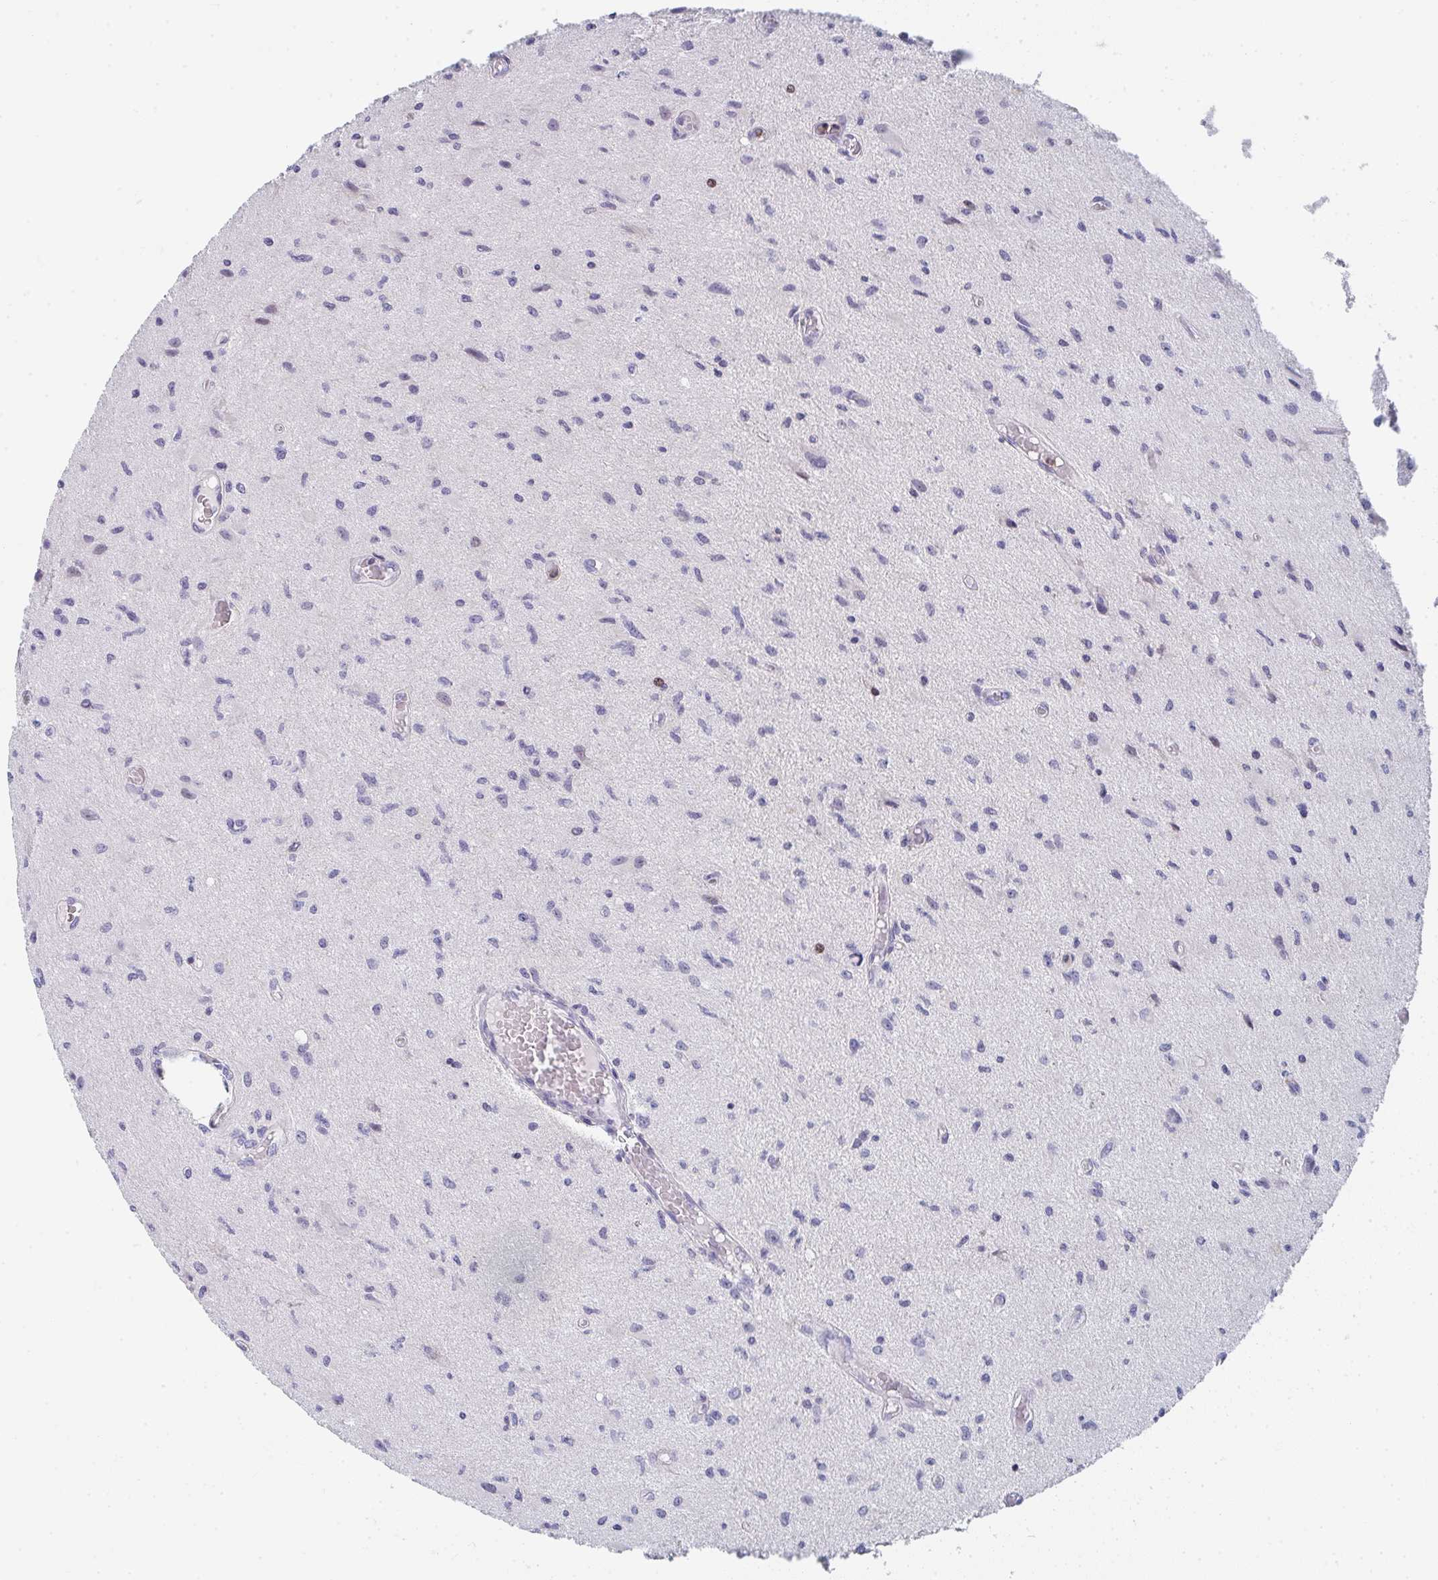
{"staining": {"intensity": "negative", "quantity": "none", "location": "none"}, "tissue": "glioma", "cell_type": "Tumor cells", "image_type": "cancer", "snomed": [{"axis": "morphology", "description": "Glioma, malignant, High grade"}, {"axis": "topography", "description": "Brain"}], "caption": "High power microscopy photomicrograph of an IHC image of glioma, revealing no significant expression in tumor cells. The staining was performed using DAB (3,3'-diaminobenzidine) to visualize the protein expression in brown, while the nuclei were stained in blue with hematoxylin (Magnification: 20x).", "gene": "KLHL33", "patient": {"sex": "male", "age": 67}}